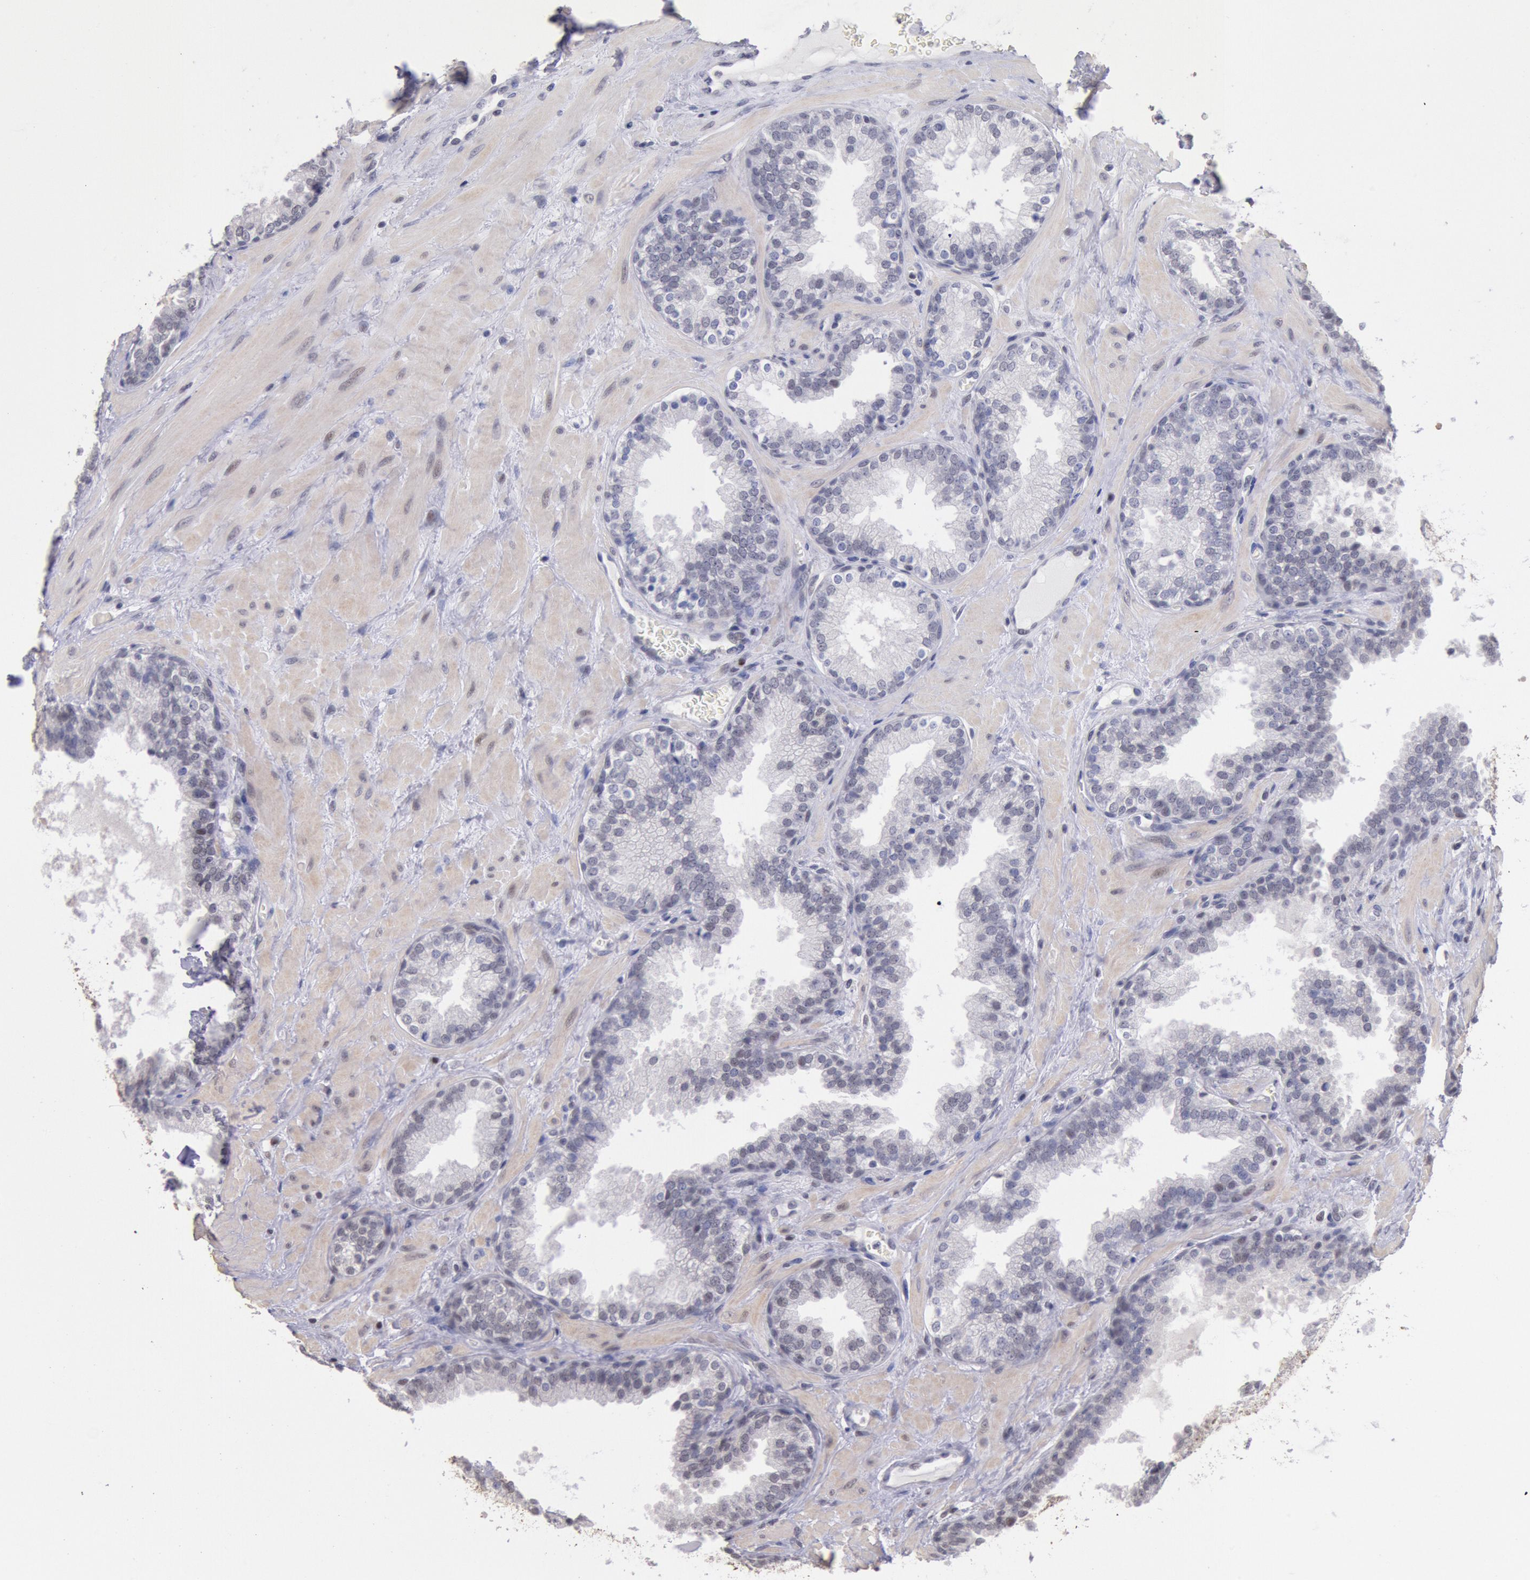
{"staining": {"intensity": "negative", "quantity": "none", "location": "none"}, "tissue": "prostate", "cell_type": "Glandular cells", "image_type": "normal", "snomed": [{"axis": "morphology", "description": "Normal tissue, NOS"}, {"axis": "topography", "description": "Prostate"}], "caption": "The histopathology image shows no staining of glandular cells in normal prostate.", "gene": "MYH6", "patient": {"sex": "male", "age": 51}}